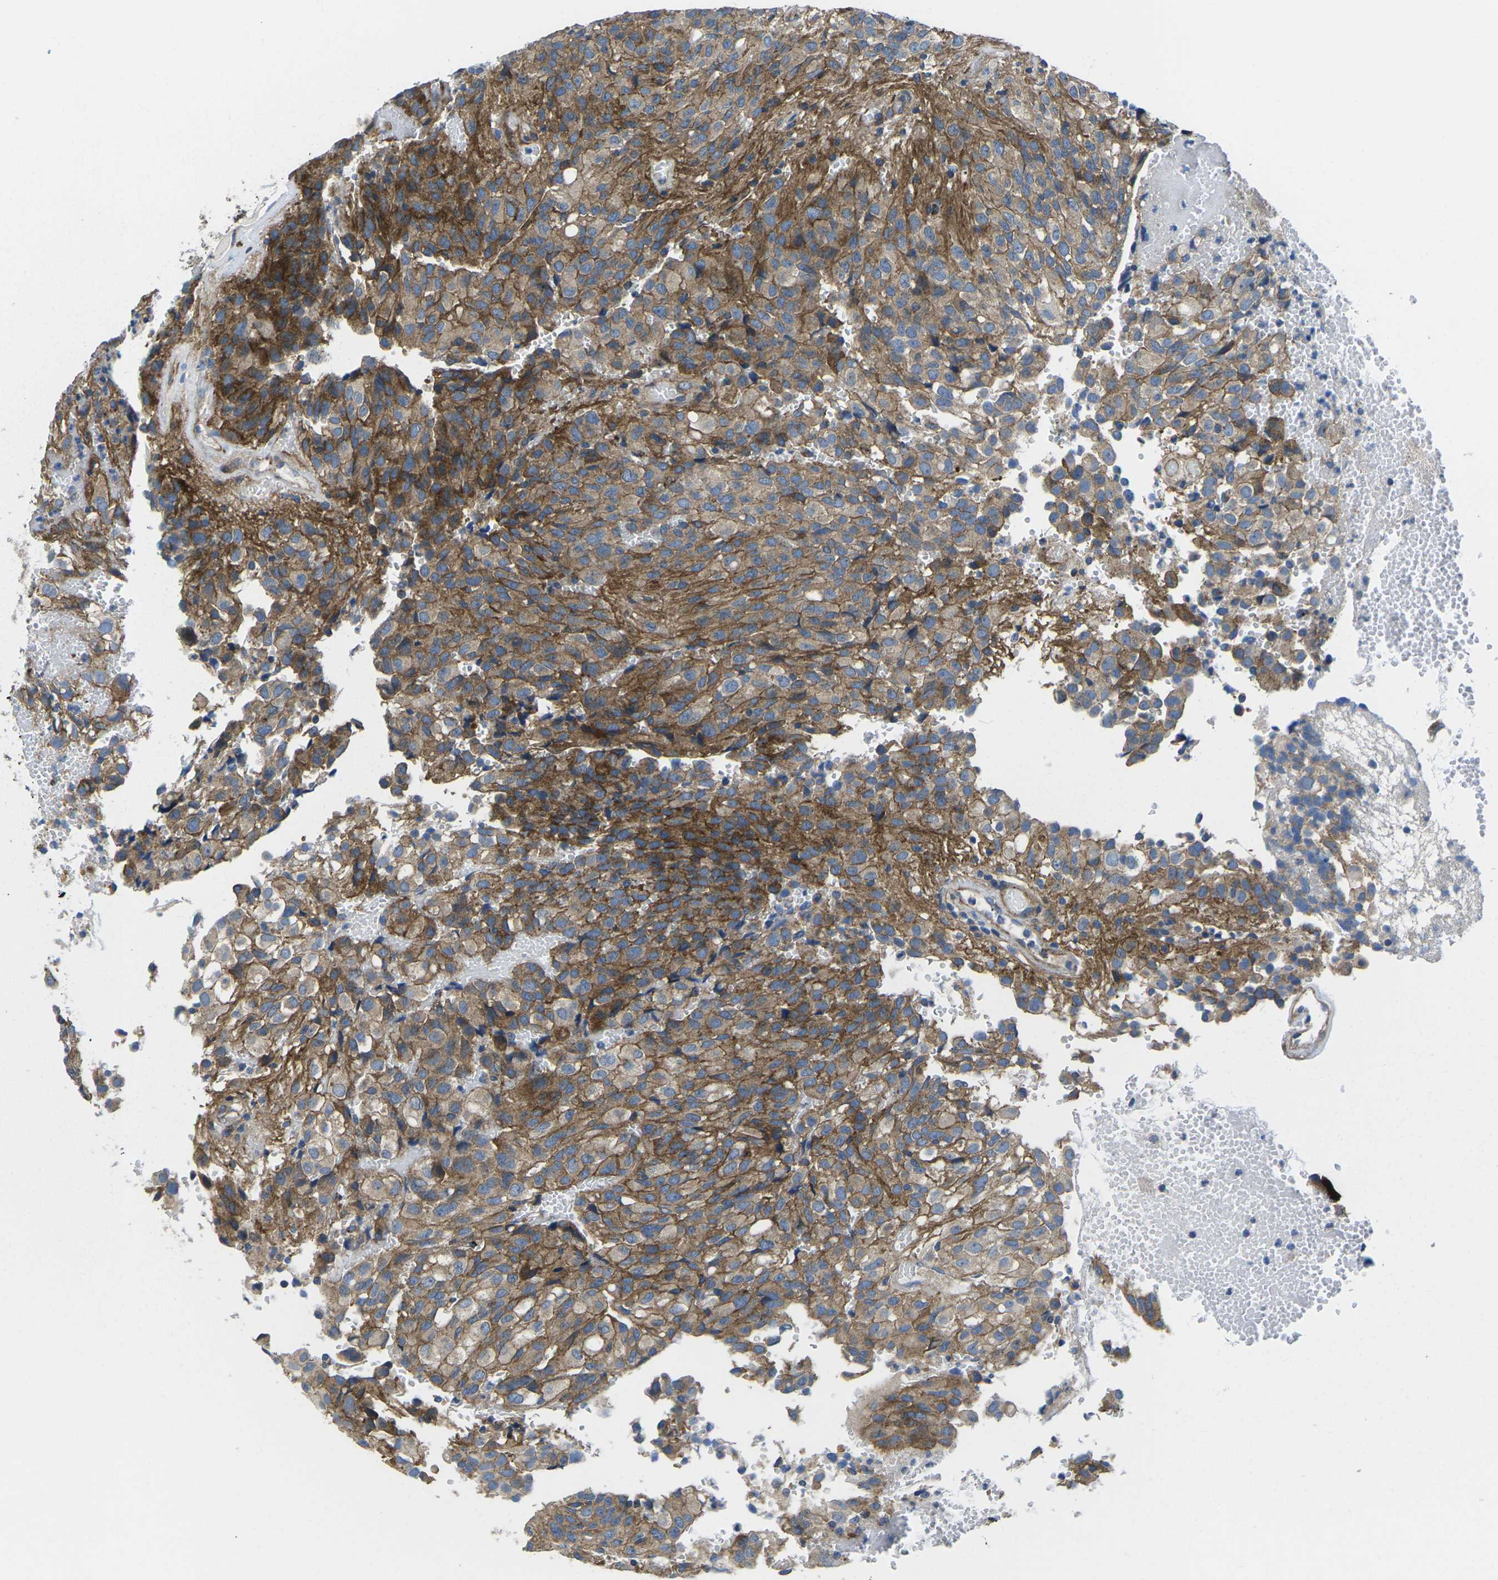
{"staining": {"intensity": "moderate", "quantity": ">75%", "location": "cytoplasmic/membranous"}, "tissue": "glioma", "cell_type": "Tumor cells", "image_type": "cancer", "snomed": [{"axis": "morphology", "description": "Glioma, malignant, High grade"}, {"axis": "topography", "description": "Brain"}], "caption": "This micrograph demonstrates immunohistochemistry (IHC) staining of malignant high-grade glioma, with medium moderate cytoplasmic/membranous positivity in approximately >75% of tumor cells.", "gene": "DLG1", "patient": {"sex": "male", "age": 32}}